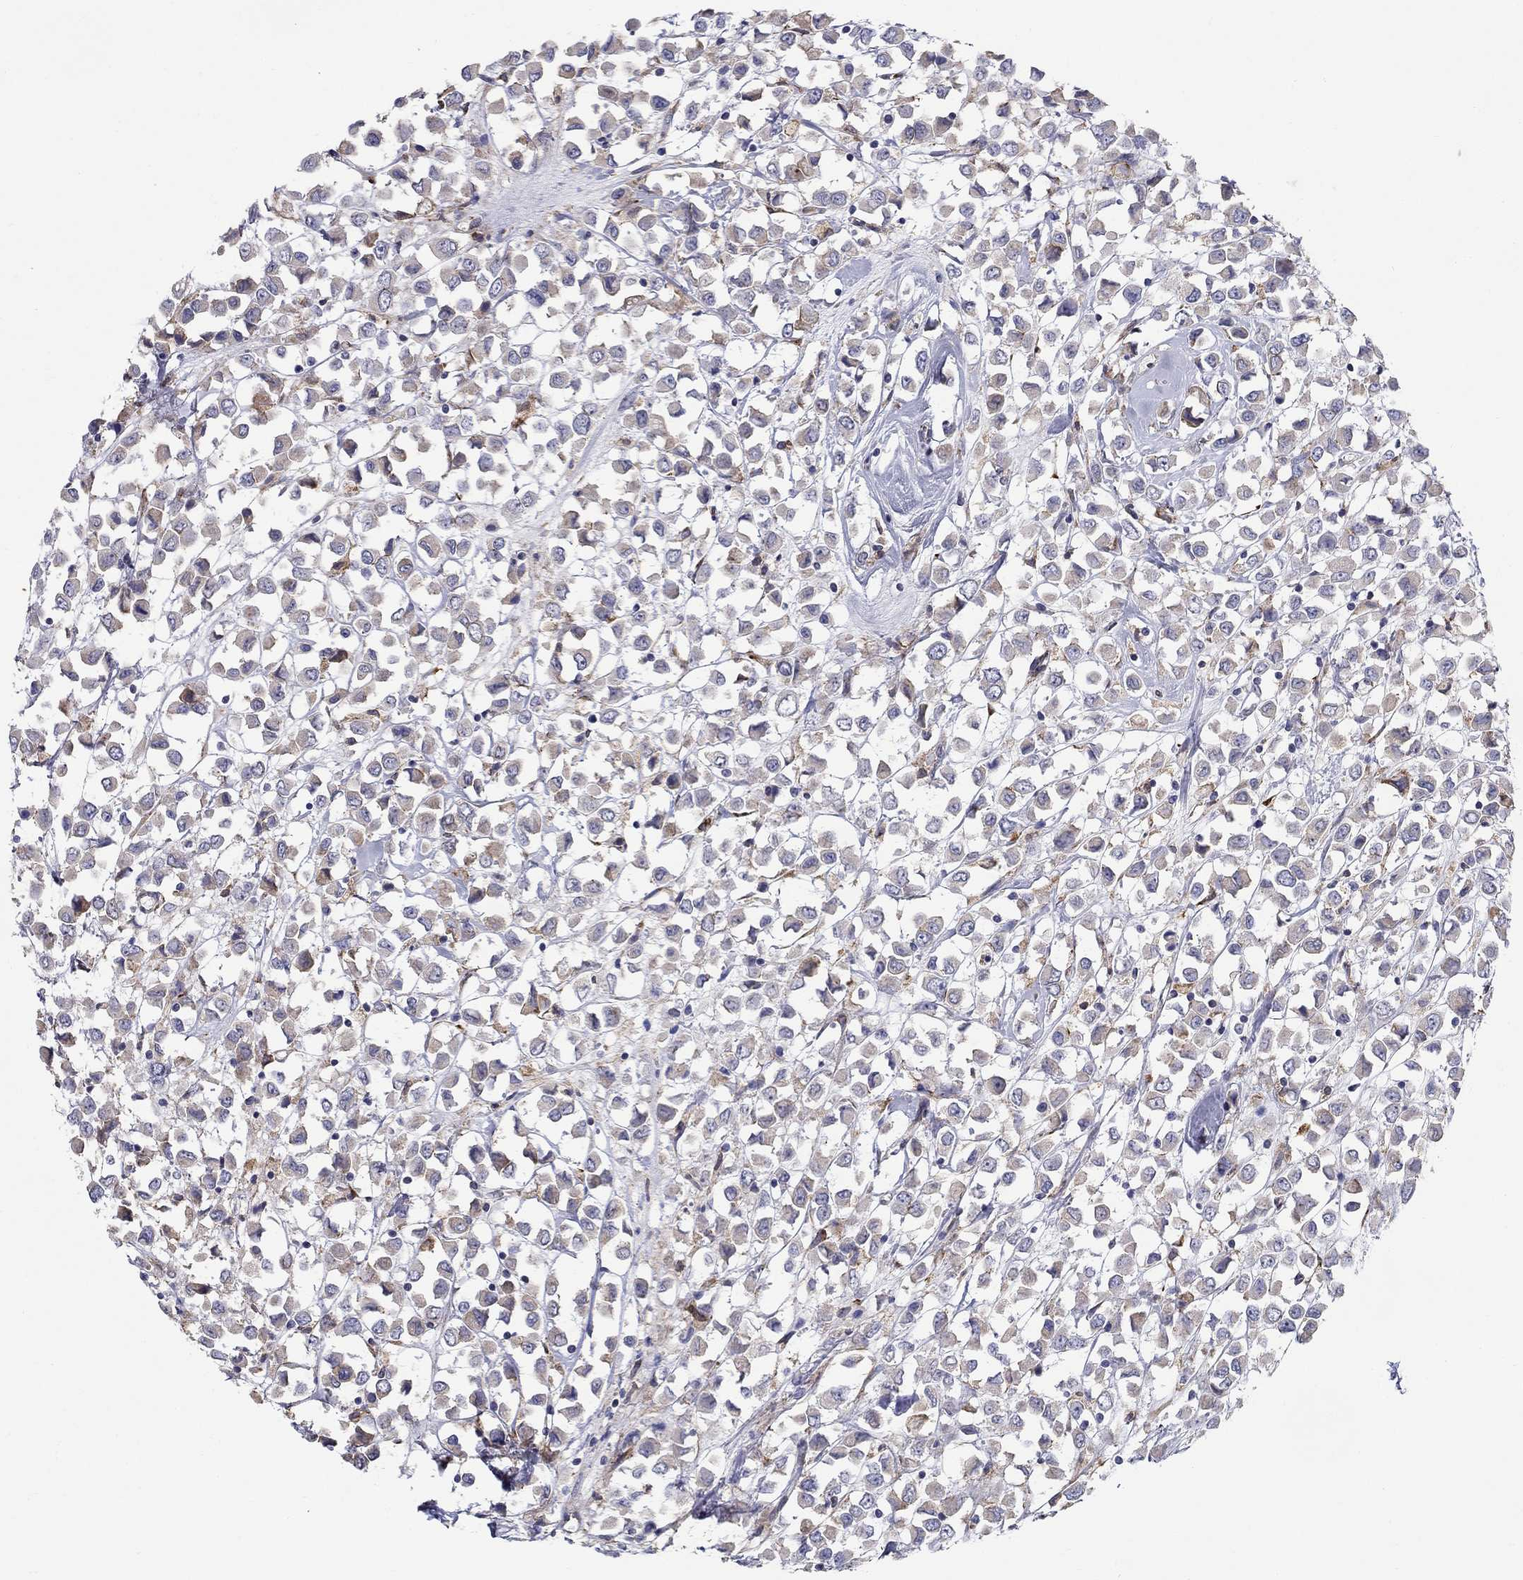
{"staining": {"intensity": "moderate", "quantity": "25%-75%", "location": "cytoplasmic/membranous"}, "tissue": "breast cancer", "cell_type": "Tumor cells", "image_type": "cancer", "snomed": [{"axis": "morphology", "description": "Duct carcinoma"}, {"axis": "topography", "description": "Breast"}], "caption": "Breast infiltrating ductal carcinoma stained with a brown dye reveals moderate cytoplasmic/membranous positive expression in approximately 25%-75% of tumor cells.", "gene": "QRFPR", "patient": {"sex": "female", "age": 61}}